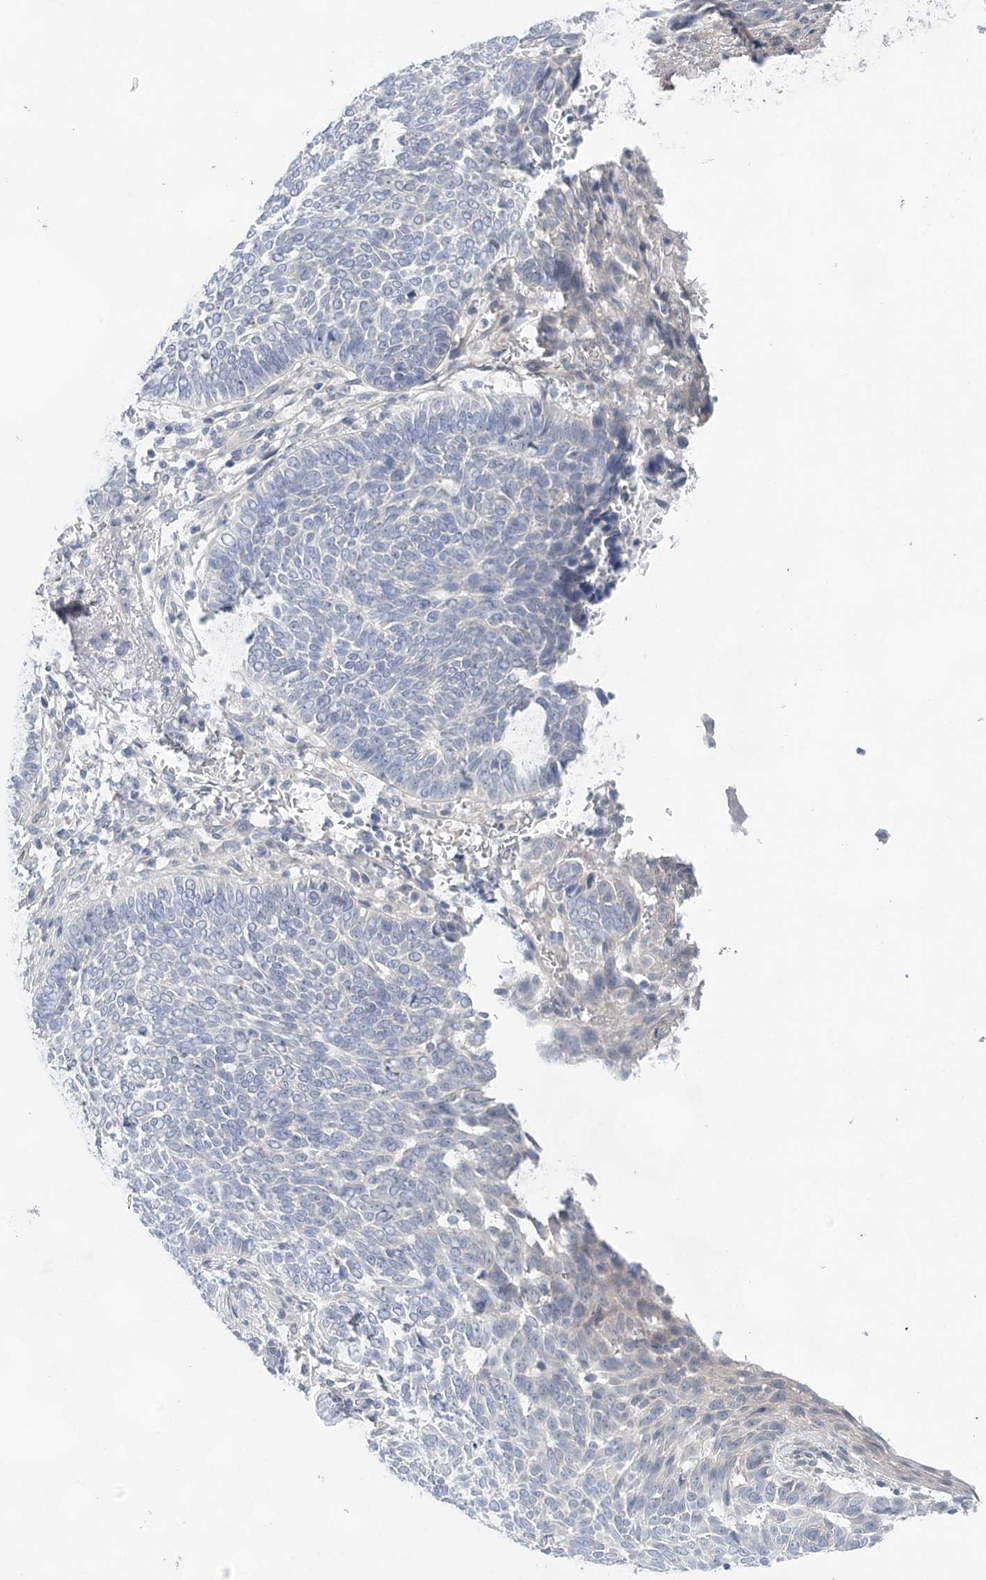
{"staining": {"intensity": "negative", "quantity": "none", "location": "none"}, "tissue": "skin cancer", "cell_type": "Tumor cells", "image_type": "cancer", "snomed": [{"axis": "morphology", "description": "Normal tissue, NOS"}, {"axis": "morphology", "description": "Basal cell carcinoma"}, {"axis": "topography", "description": "Skin"}], "caption": "DAB (3,3'-diaminobenzidine) immunohistochemical staining of basal cell carcinoma (skin) demonstrates no significant positivity in tumor cells.", "gene": "LALBA", "patient": {"sex": "male", "age": 64}}